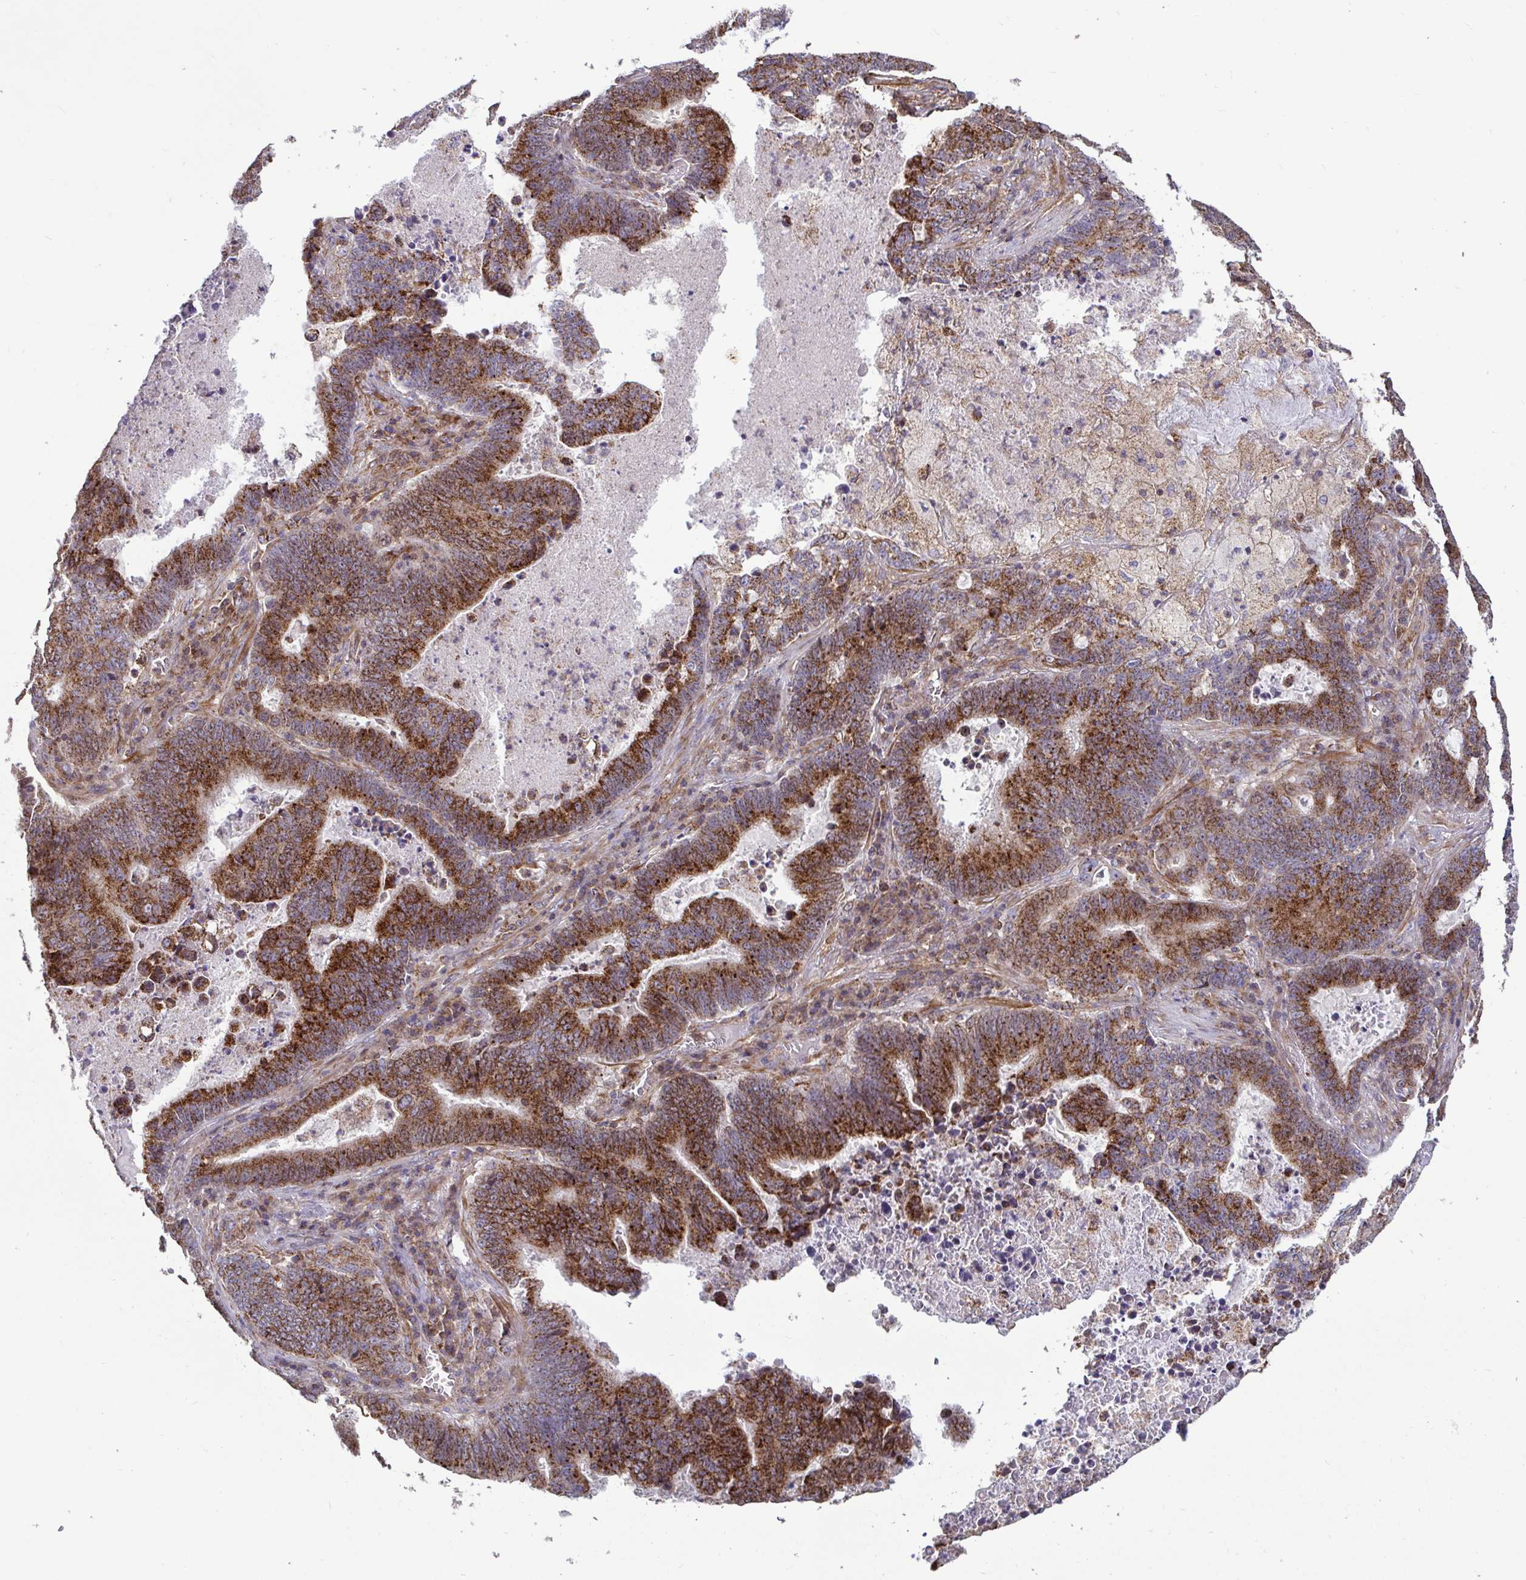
{"staining": {"intensity": "strong", "quantity": ">75%", "location": "cytoplasmic/membranous"}, "tissue": "lung cancer", "cell_type": "Tumor cells", "image_type": "cancer", "snomed": [{"axis": "morphology", "description": "Aneuploidy"}, {"axis": "morphology", "description": "Adenocarcinoma, NOS"}, {"axis": "morphology", "description": "Adenocarcinoma primary or metastatic"}, {"axis": "topography", "description": "Lung"}], "caption": "Lung cancer (adenocarcinoma) stained for a protein reveals strong cytoplasmic/membranous positivity in tumor cells.", "gene": "SPRY1", "patient": {"sex": "female", "age": 75}}